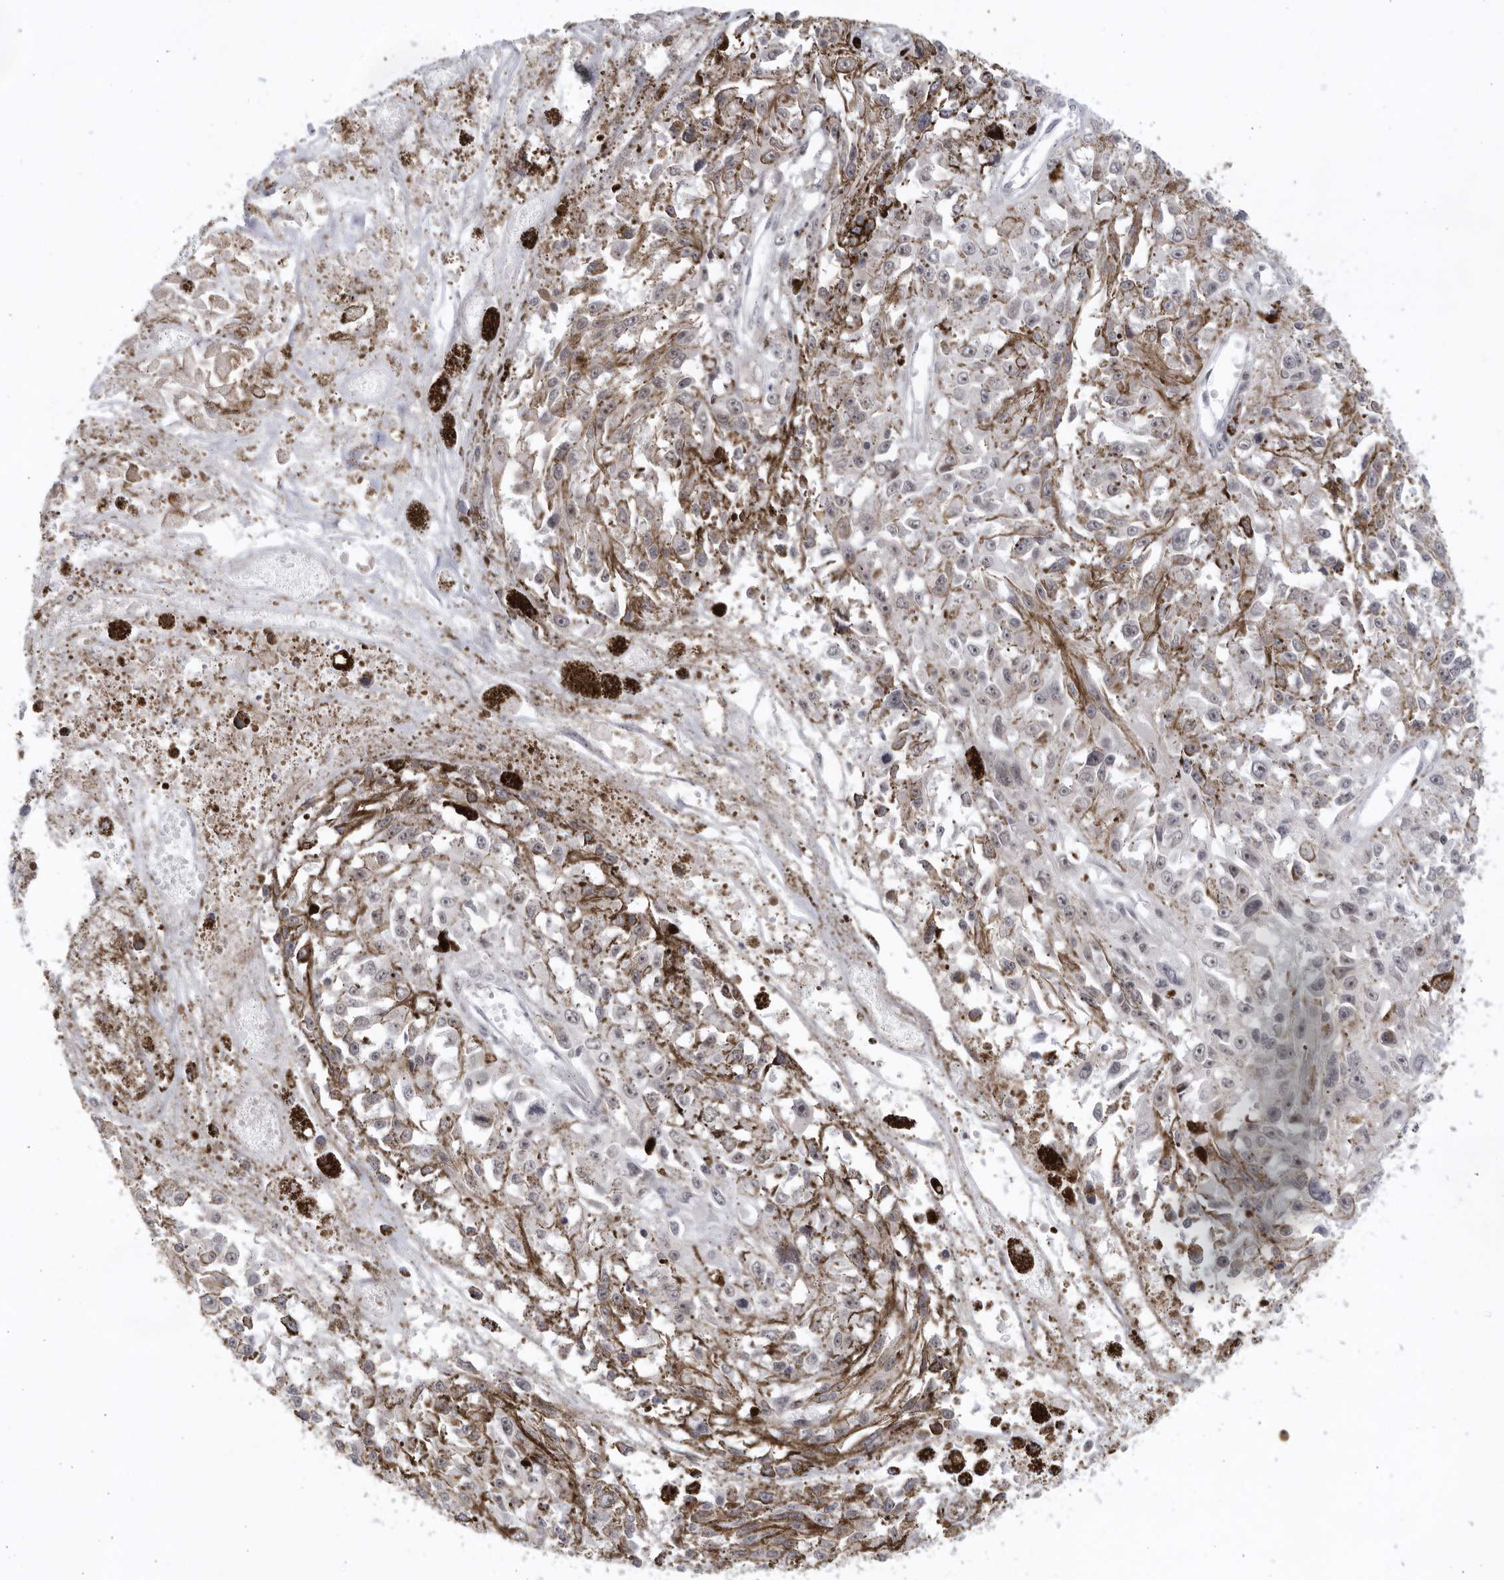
{"staining": {"intensity": "negative", "quantity": "none", "location": "none"}, "tissue": "melanoma", "cell_type": "Tumor cells", "image_type": "cancer", "snomed": [{"axis": "morphology", "description": "Malignant melanoma, Metastatic site"}, {"axis": "topography", "description": "Lymph node"}], "caption": "Immunohistochemistry (IHC) histopathology image of human malignant melanoma (metastatic site) stained for a protein (brown), which reveals no staining in tumor cells.", "gene": "ITGB3BP", "patient": {"sex": "male", "age": 59}}